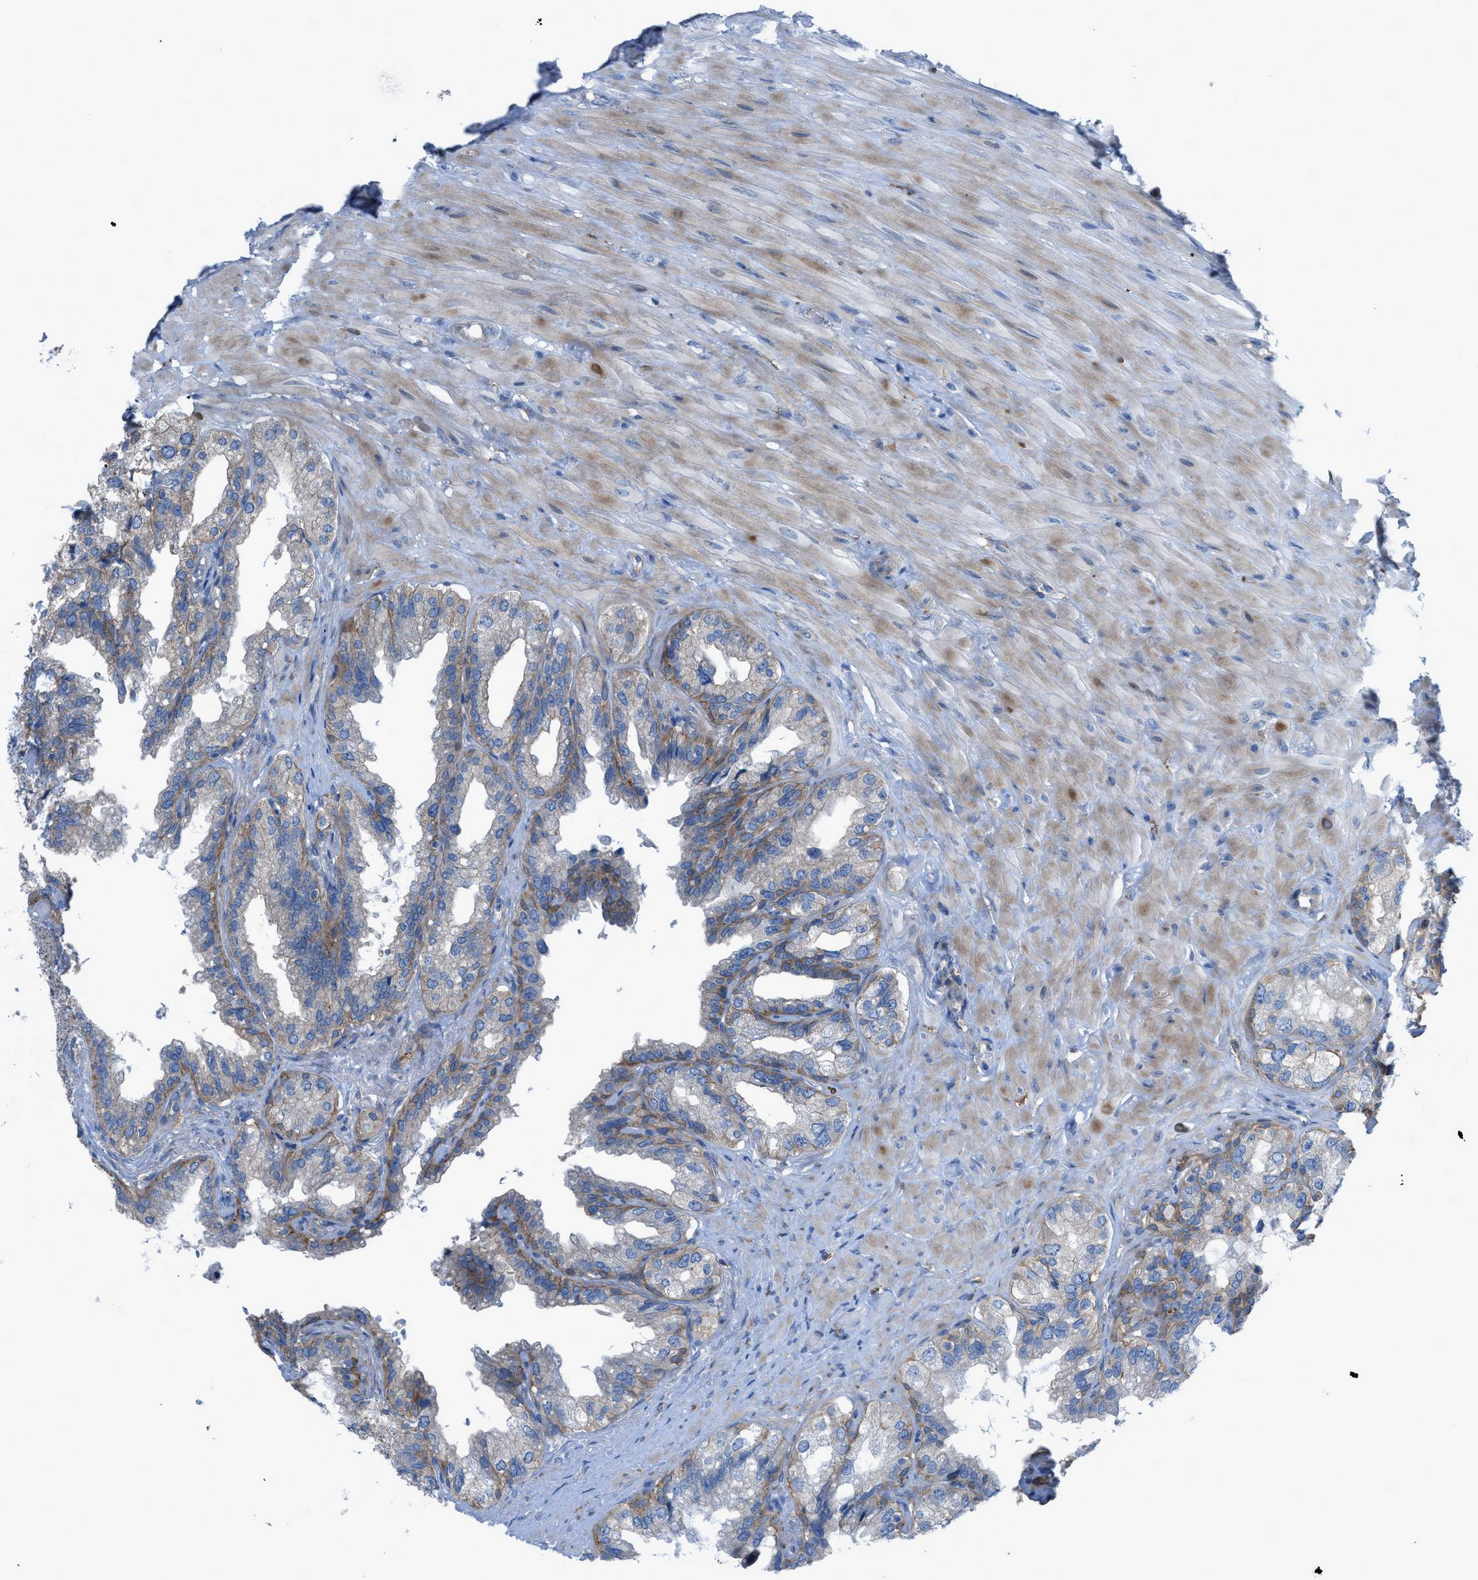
{"staining": {"intensity": "moderate", "quantity": "25%-75%", "location": "cytoplasmic/membranous"}, "tissue": "seminal vesicle", "cell_type": "Glandular cells", "image_type": "normal", "snomed": [{"axis": "morphology", "description": "Normal tissue, NOS"}, {"axis": "topography", "description": "Seminal veicle"}], "caption": "High-magnification brightfield microscopy of benign seminal vesicle stained with DAB (brown) and counterstained with hematoxylin (blue). glandular cells exhibit moderate cytoplasmic/membranous expression is identified in about25%-75% of cells.", "gene": "EGFR", "patient": {"sex": "male", "age": 68}}